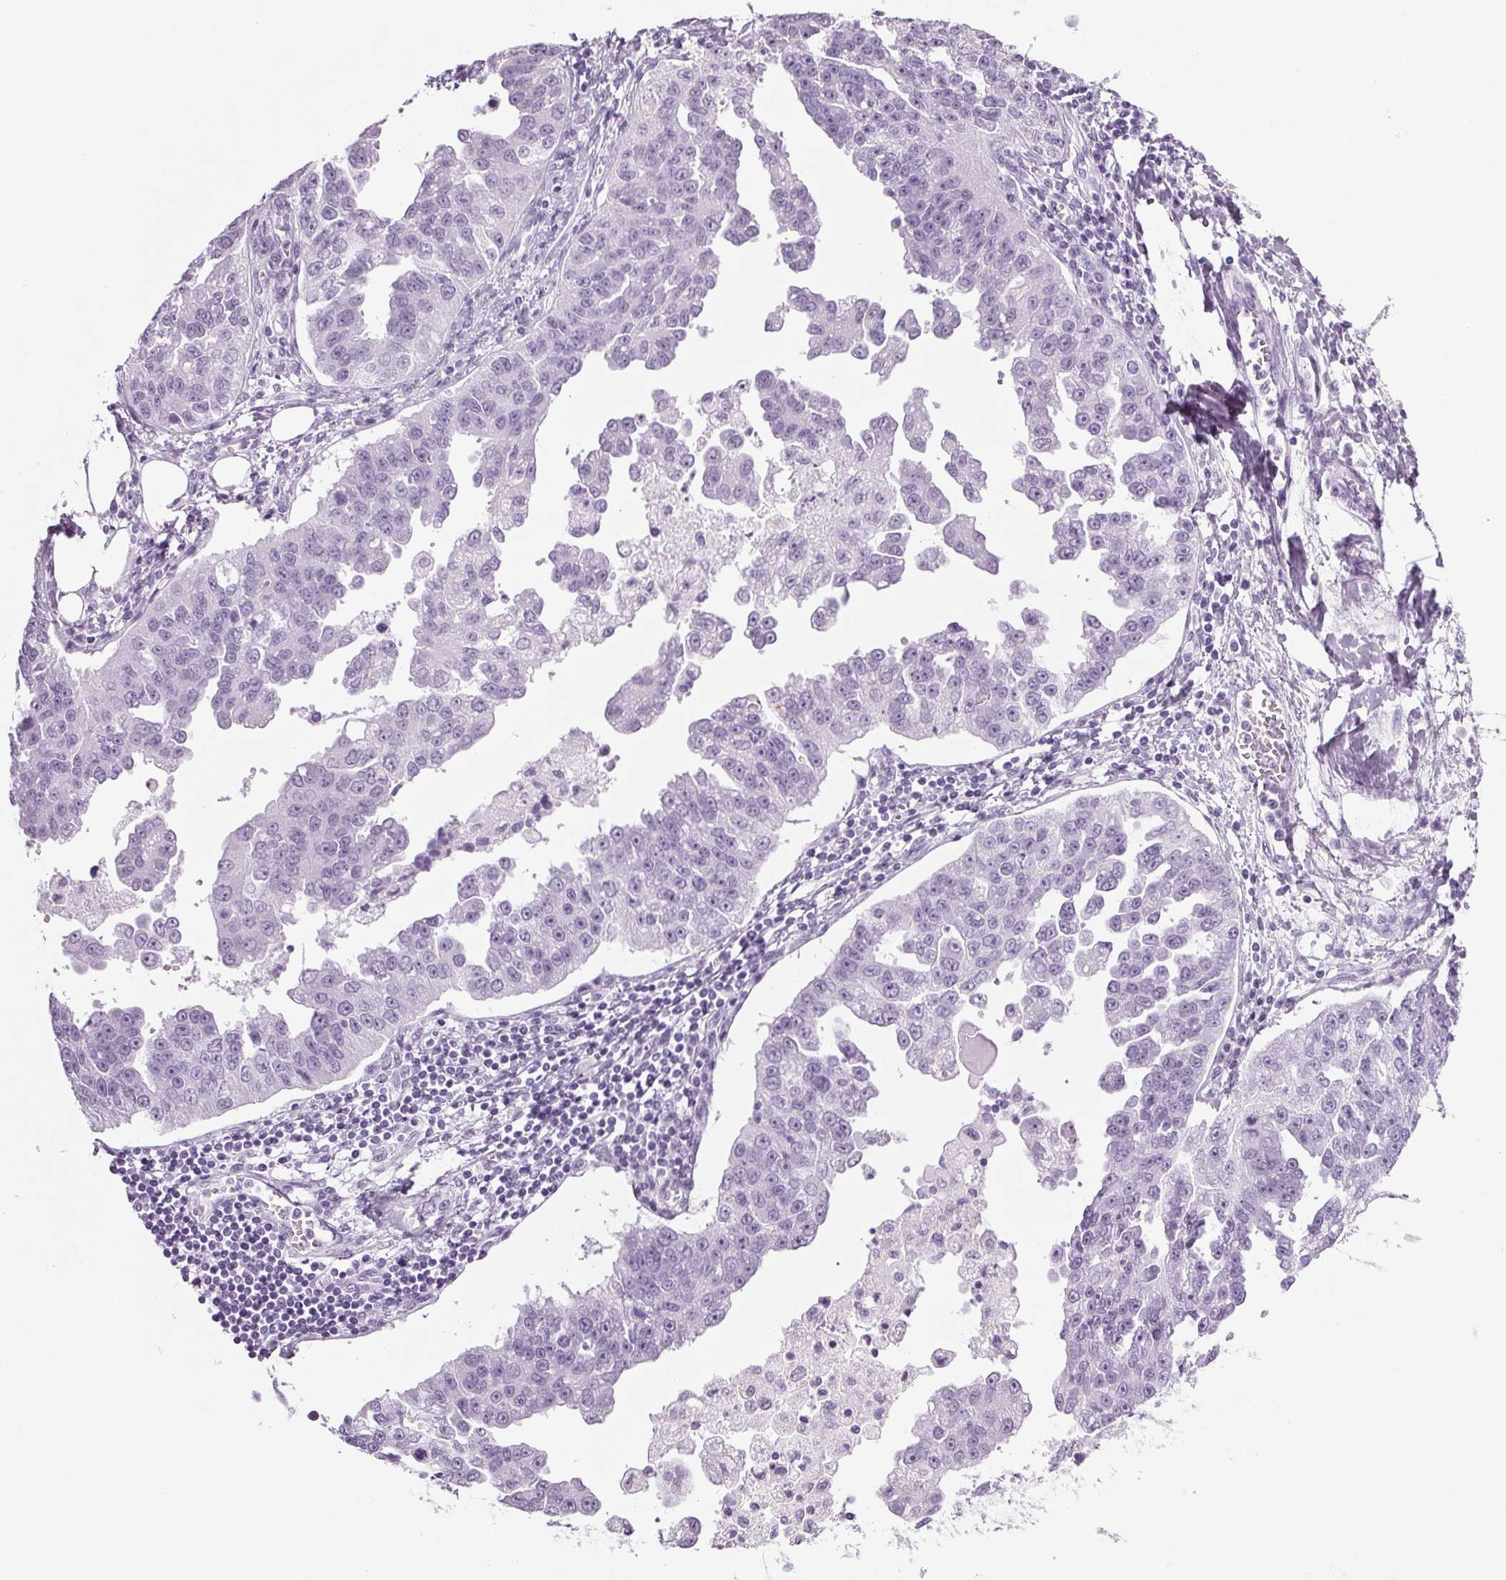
{"staining": {"intensity": "negative", "quantity": "none", "location": "none"}, "tissue": "ovarian cancer", "cell_type": "Tumor cells", "image_type": "cancer", "snomed": [{"axis": "morphology", "description": "Cystadenocarcinoma, serous, NOS"}, {"axis": "topography", "description": "Ovary"}], "caption": "The histopathology image shows no significant positivity in tumor cells of ovarian serous cystadenocarcinoma.", "gene": "PPP1R1A", "patient": {"sex": "female", "age": 75}}